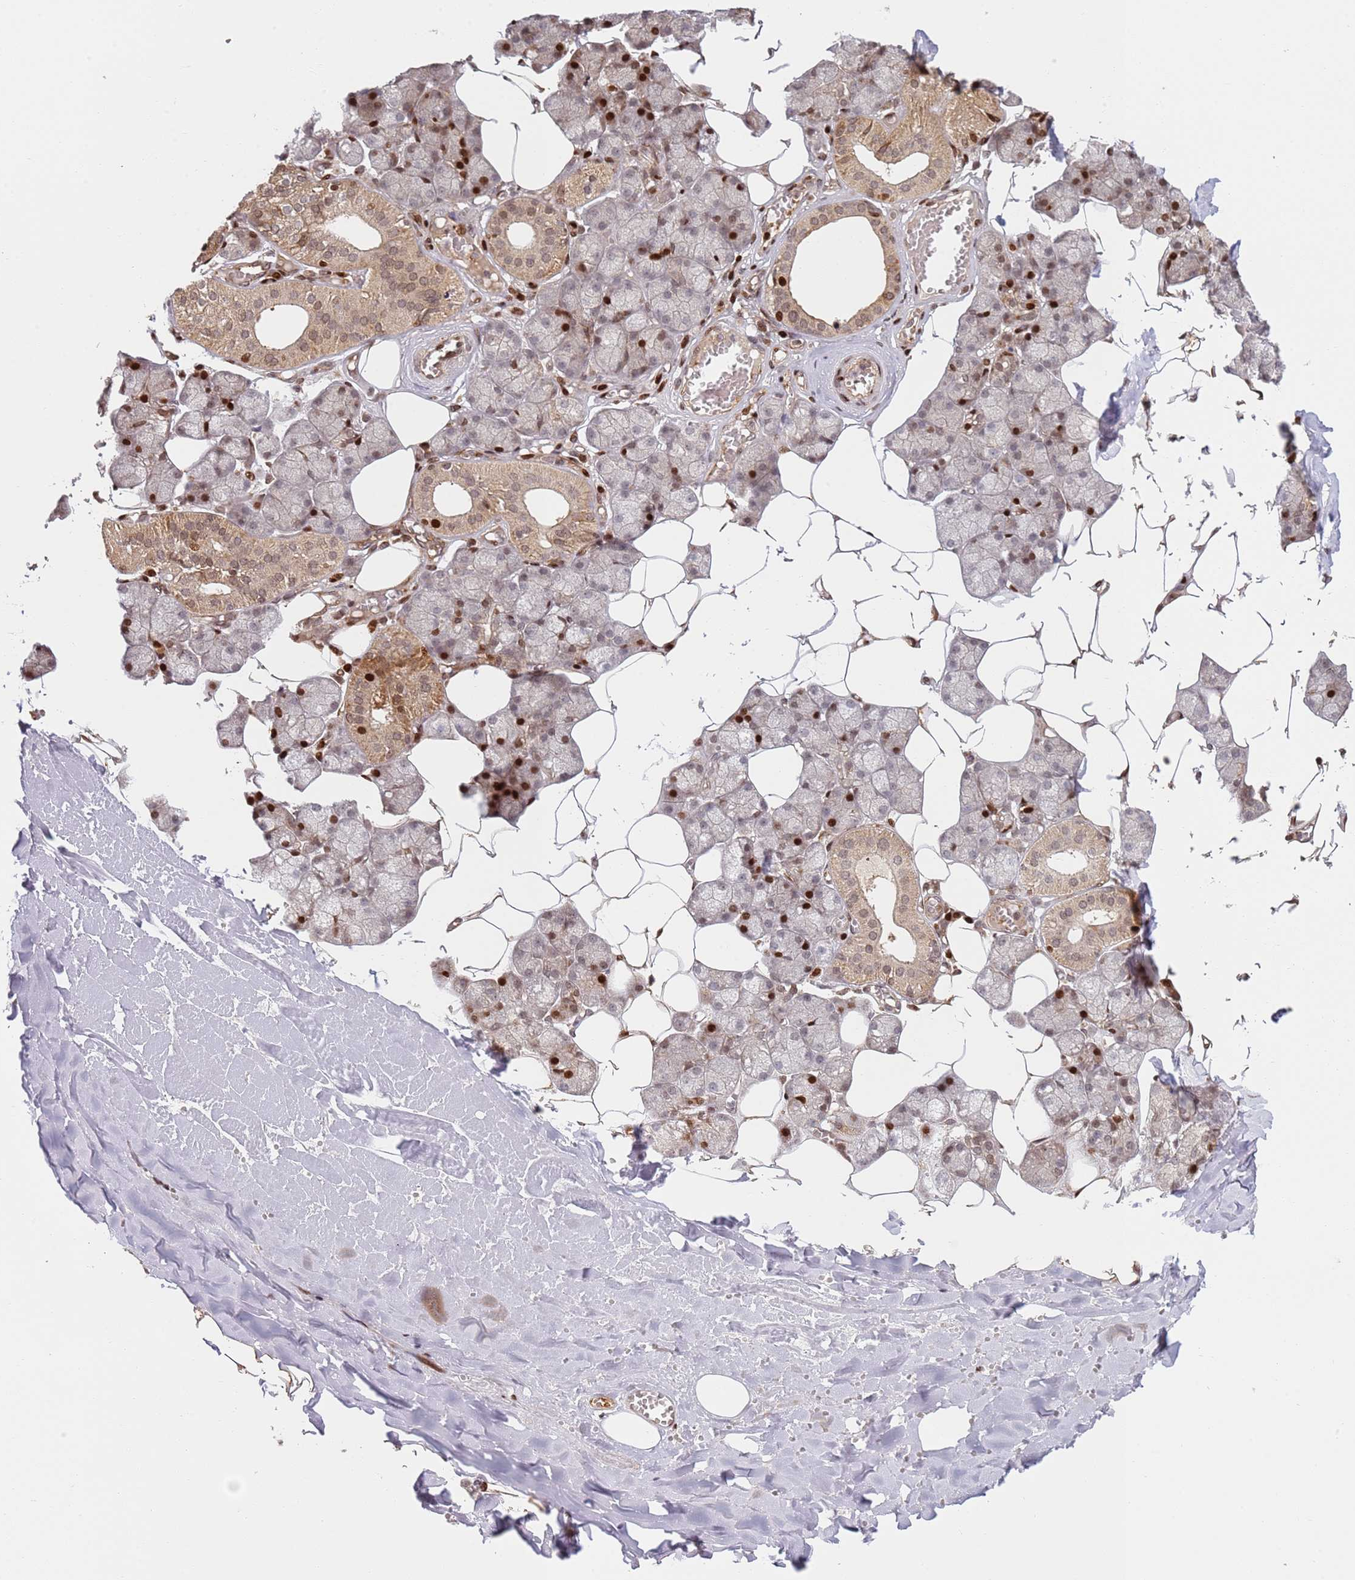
{"staining": {"intensity": "strong", "quantity": "25%-75%", "location": "nuclear"}, "tissue": "salivary gland", "cell_type": "Glandular cells", "image_type": "normal", "snomed": [{"axis": "morphology", "description": "Normal tissue, NOS"}, {"axis": "topography", "description": "Salivary gland"}], "caption": "Immunohistochemical staining of benign salivary gland shows high levels of strong nuclear expression in approximately 25%-75% of glandular cells. Immunohistochemistry stains the protein of interest in brown and the nuclei are stained blue.", "gene": "TMEM233", "patient": {"sex": "male", "age": 62}}